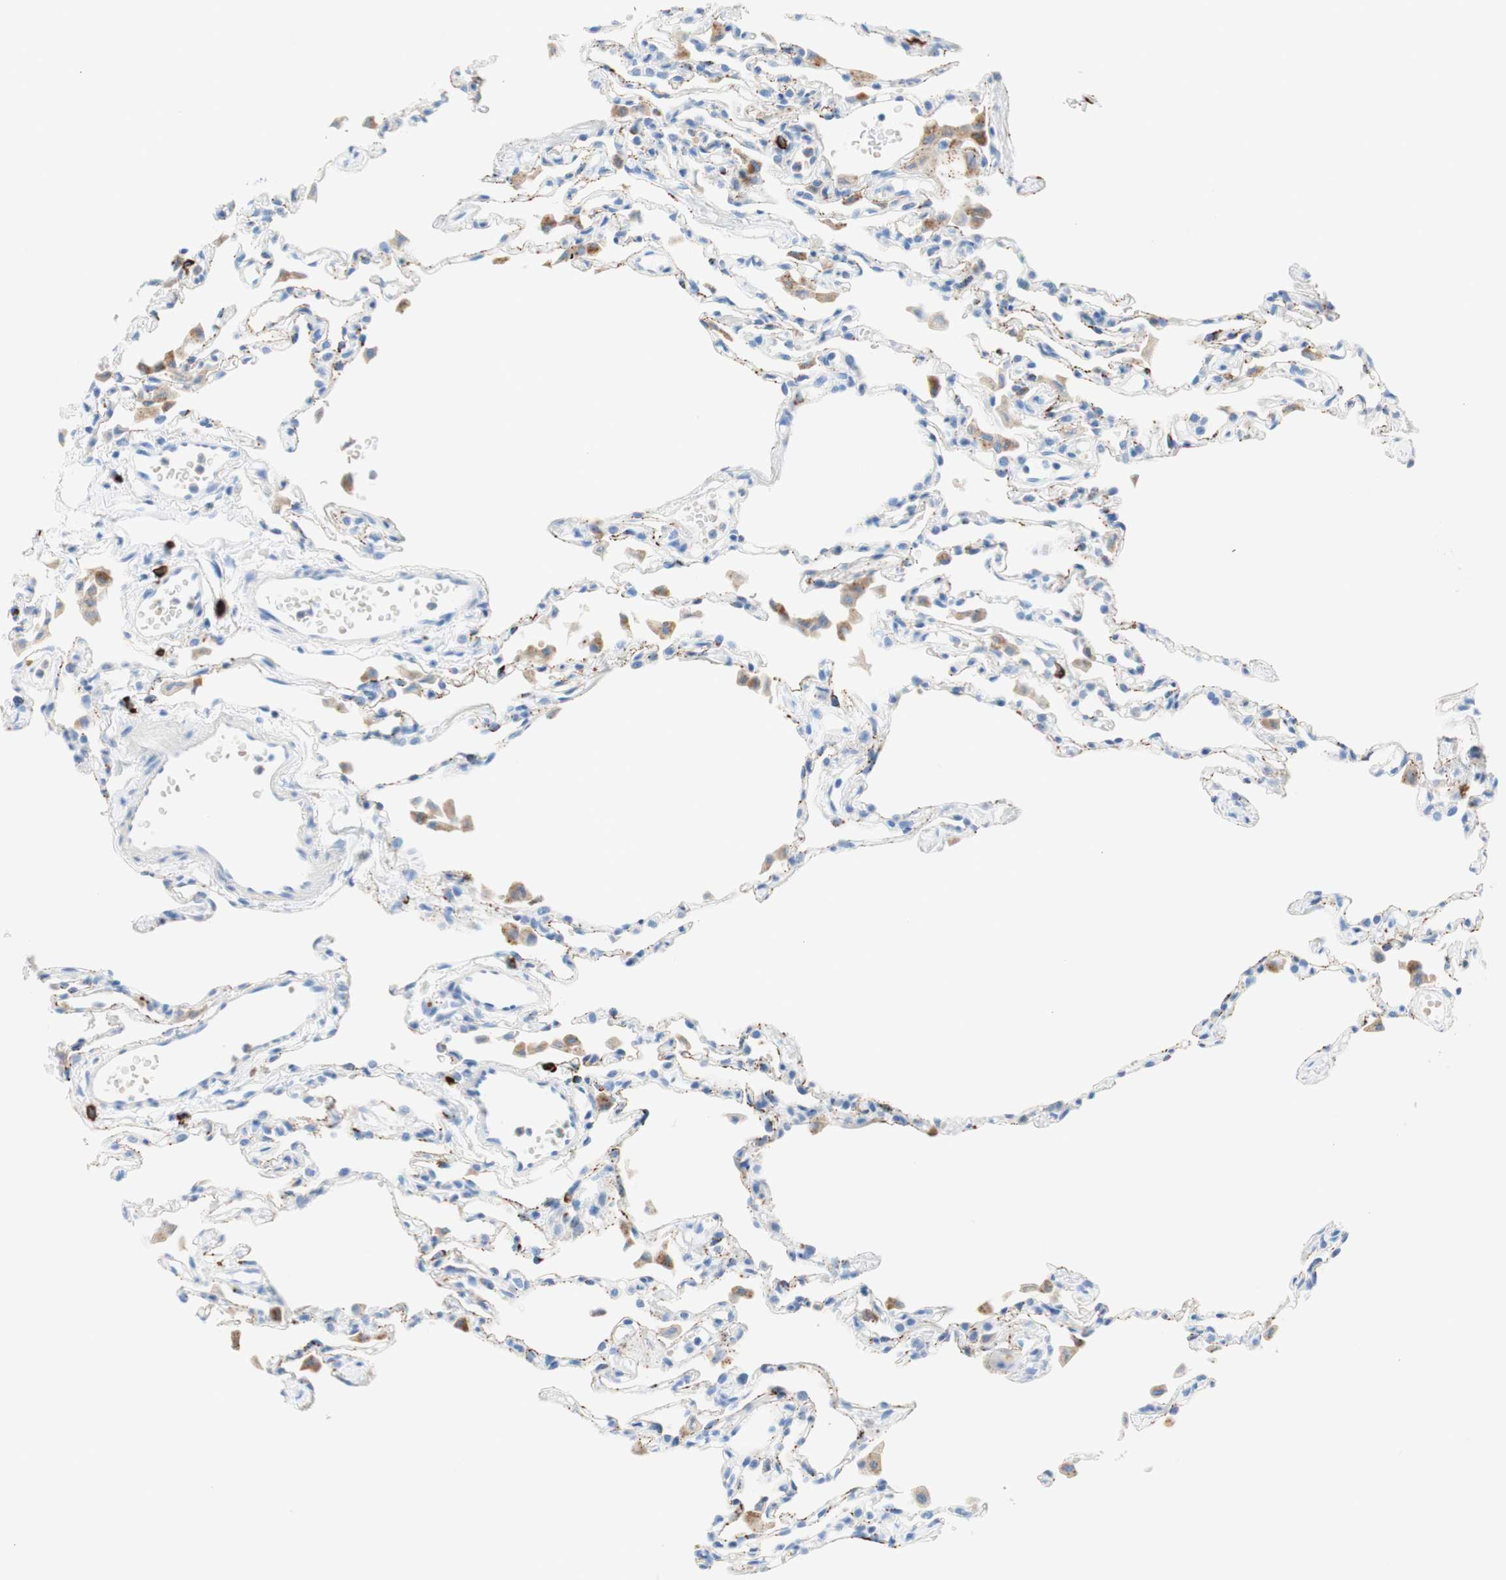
{"staining": {"intensity": "negative", "quantity": "none", "location": "none"}, "tissue": "lung", "cell_type": "Alveolar cells", "image_type": "normal", "snomed": [{"axis": "morphology", "description": "Normal tissue, NOS"}, {"axis": "topography", "description": "Lung"}], "caption": "IHC of benign human lung exhibits no expression in alveolar cells. (Brightfield microscopy of DAB (3,3'-diaminobenzidine) immunohistochemistry (IHC) at high magnification).", "gene": "CEACAM1", "patient": {"sex": "female", "age": 49}}